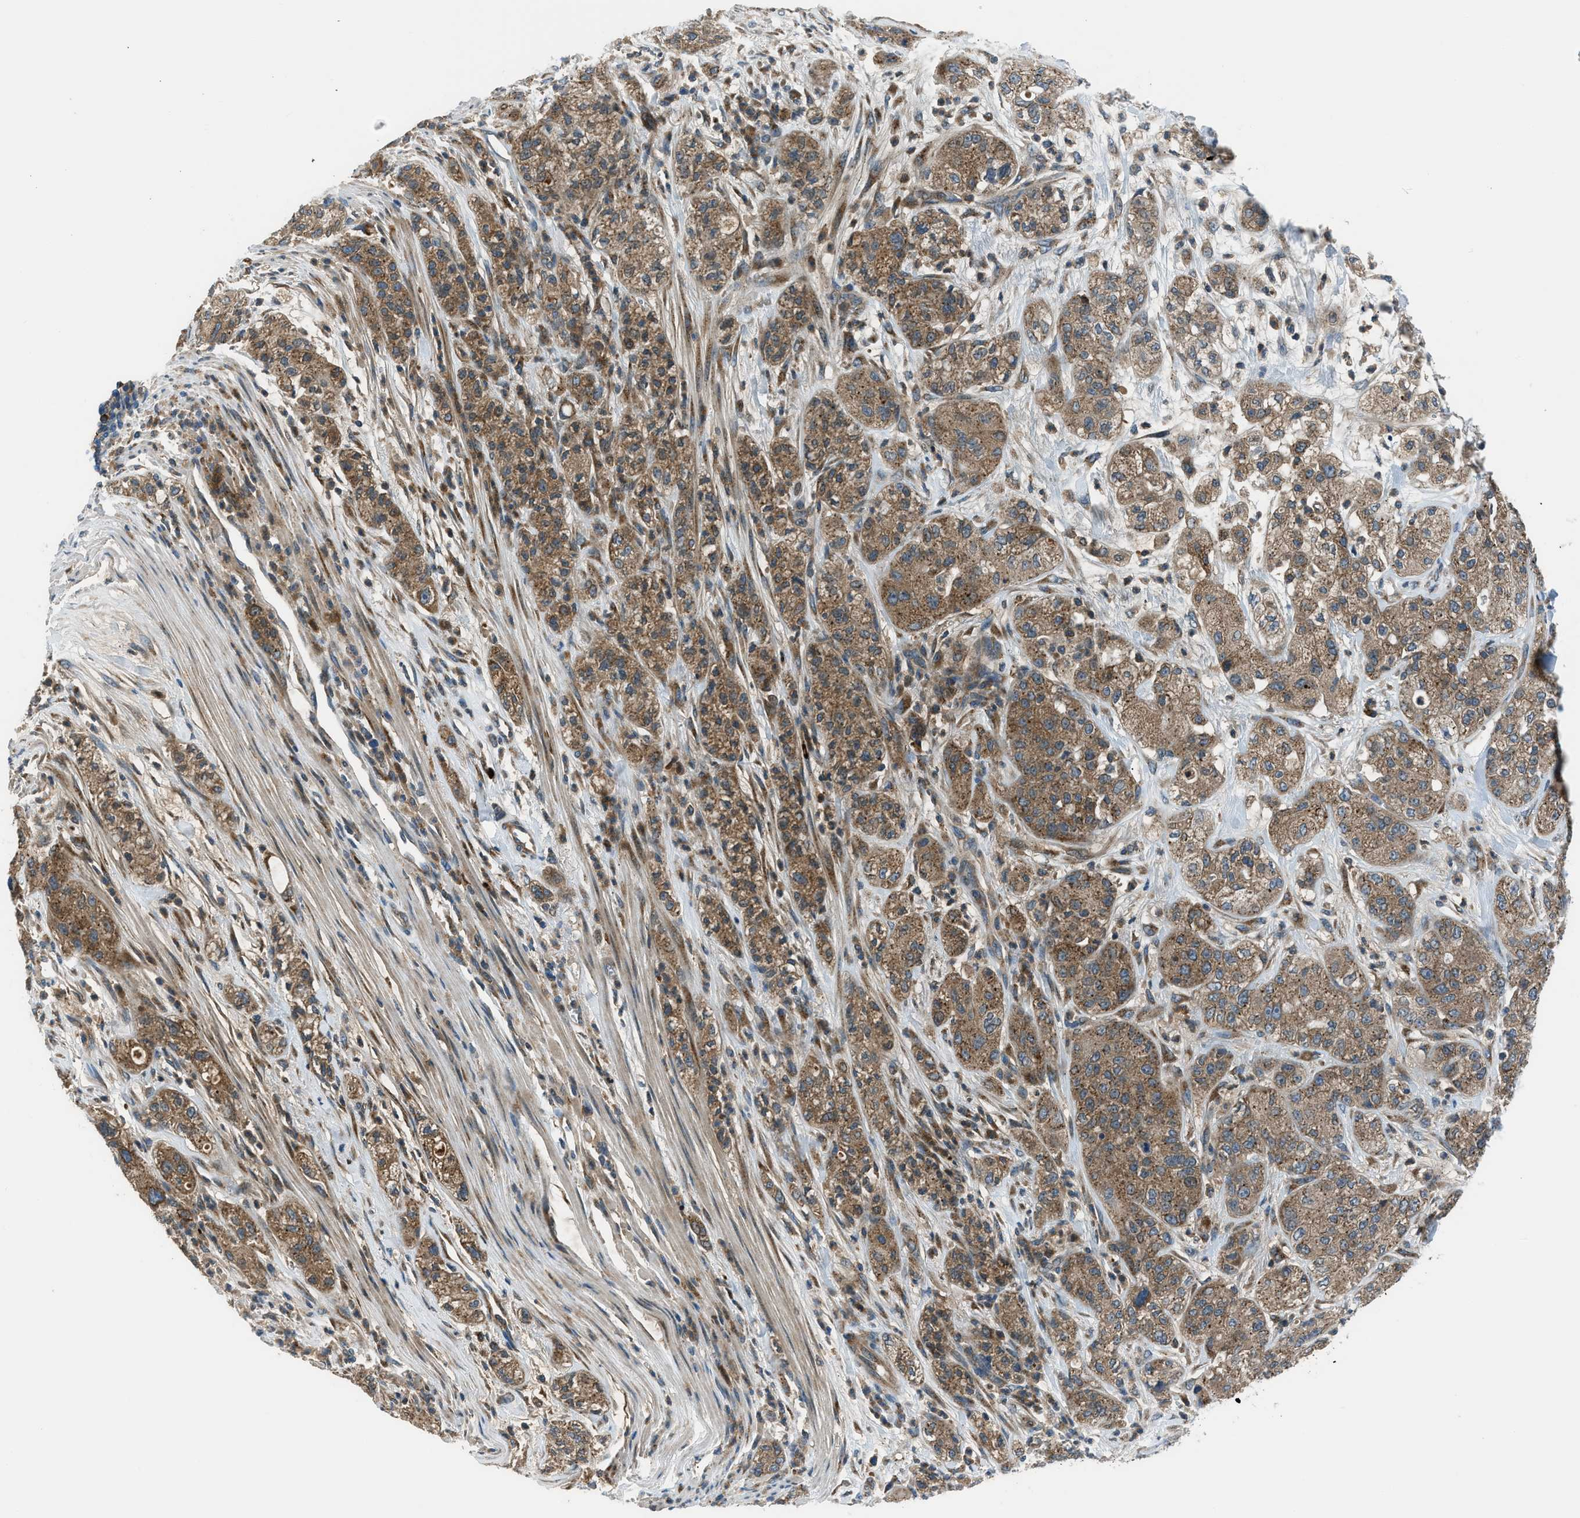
{"staining": {"intensity": "moderate", "quantity": ">75%", "location": "cytoplasmic/membranous"}, "tissue": "pancreatic cancer", "cell_type": "Tumor cells", "image_type": "cancer", "snomed": [{"axis": "morphology", "description": "Adenocarcinoma, NOS"}, {"axis": "topography", "description": "Pancreas"}], "caption": "Adenocarcinoma (pancreatic) stained with DAB immunohistochemistry displays medium levels of moderate cytoplasmic/membranous expression in approximately >75% of tumor cells.", "gene": "EDARADD", "patient": {"sex": "female", "age": 78}}